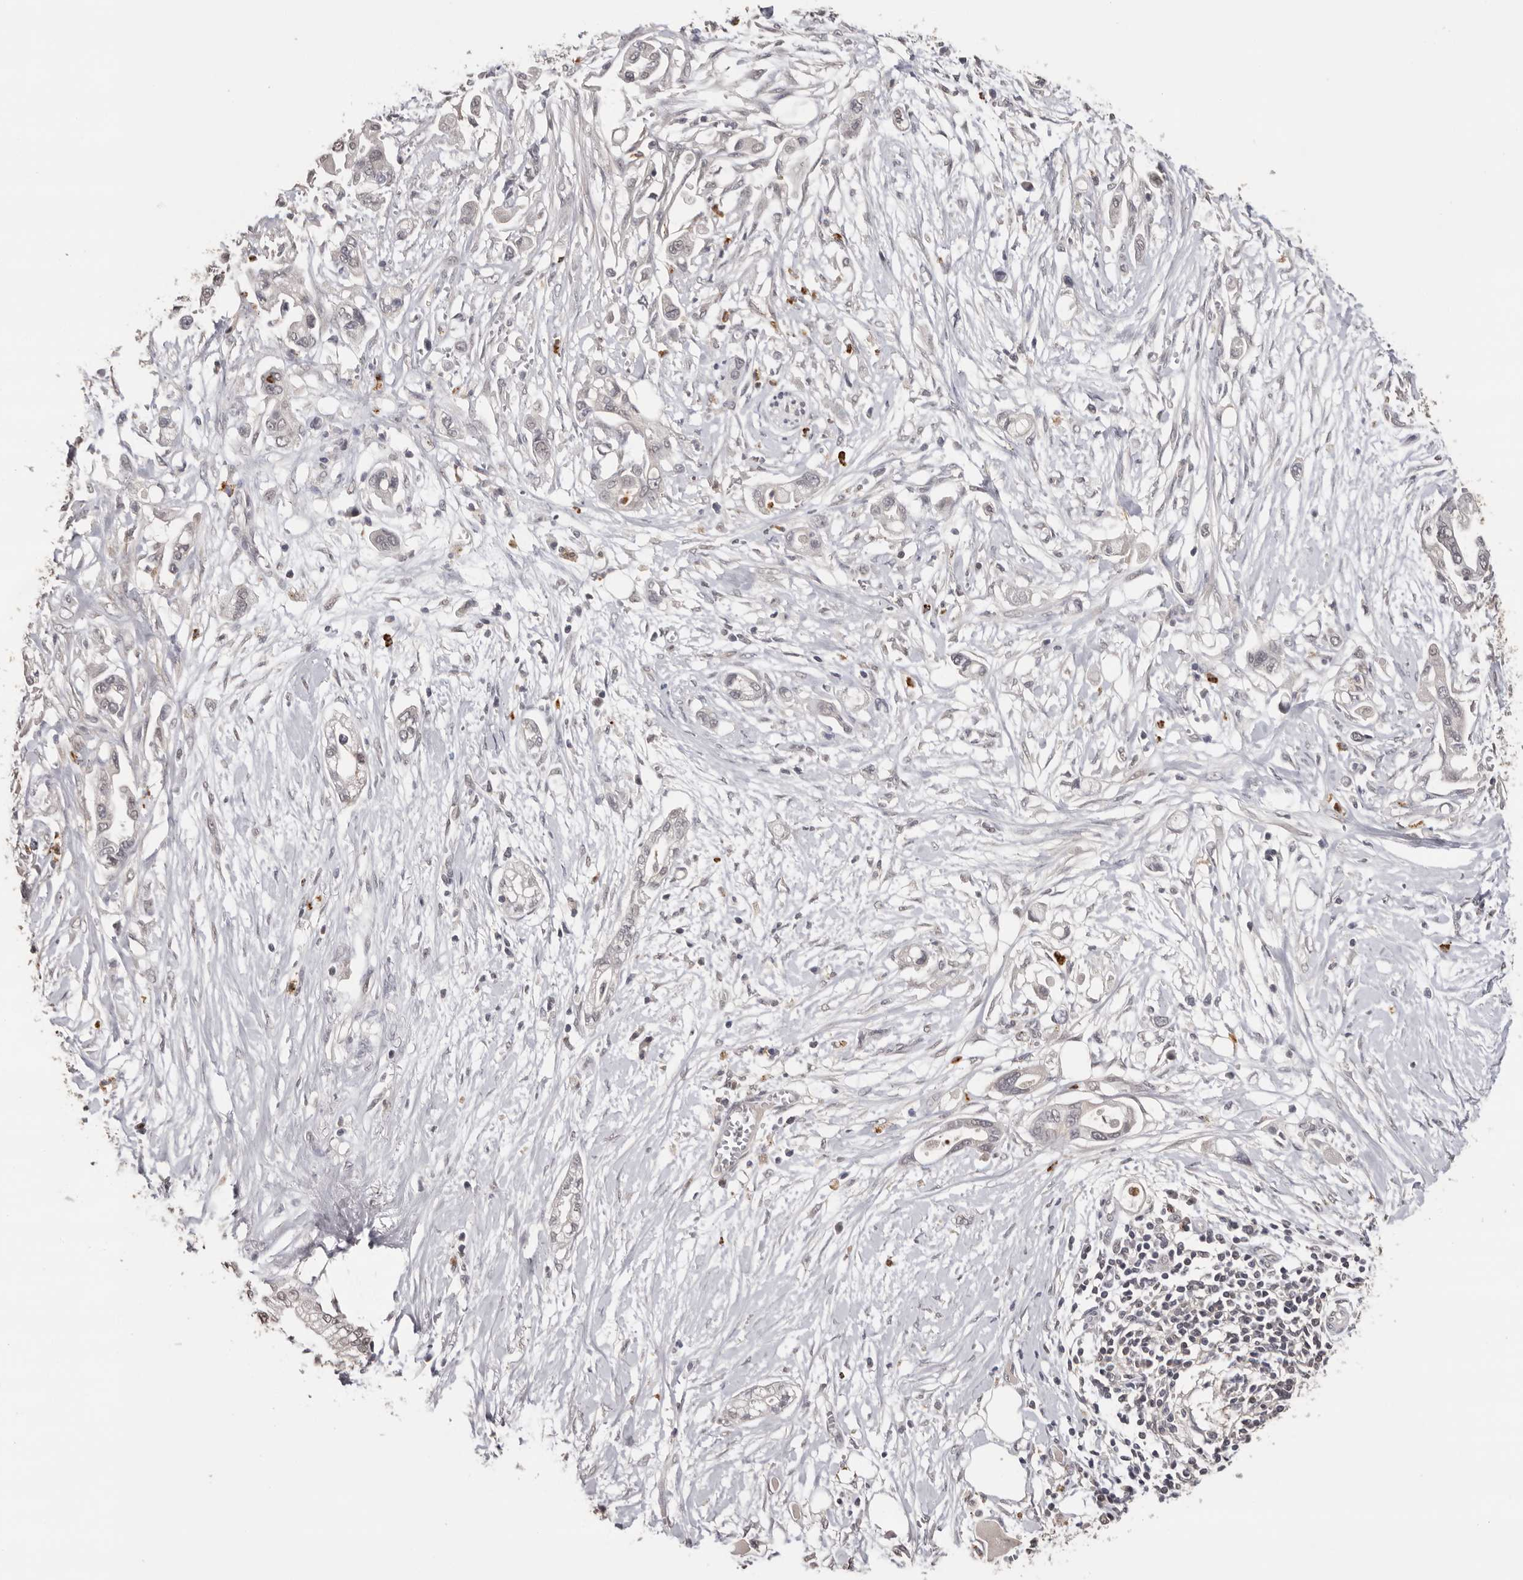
{"staining": {"intensity": "negative", "quantity": "none", "location": "none"}, "tissue": "pancreatic cancer", "cell_type": "Tumor cells", "image_type": "cancer", "snomed": [{"axis": "morphology", "description": "Adenocarcinoma, NOS"}, {"axis": "topography", "description": "Pancreas"}], "caption": "IHC histopathology image of neoplastic tissue: human pancreatic cancer (adenocarcinoma) stained with DAB (3,3'-diaminobenzidine) demonstrates no significant protein expression in tumor cells. (DAB immunohistochemistry (IHC) with hematoxylin counter stain).", "gene": "KIF2B", "patient": {"sex": "male", "age": 68}}